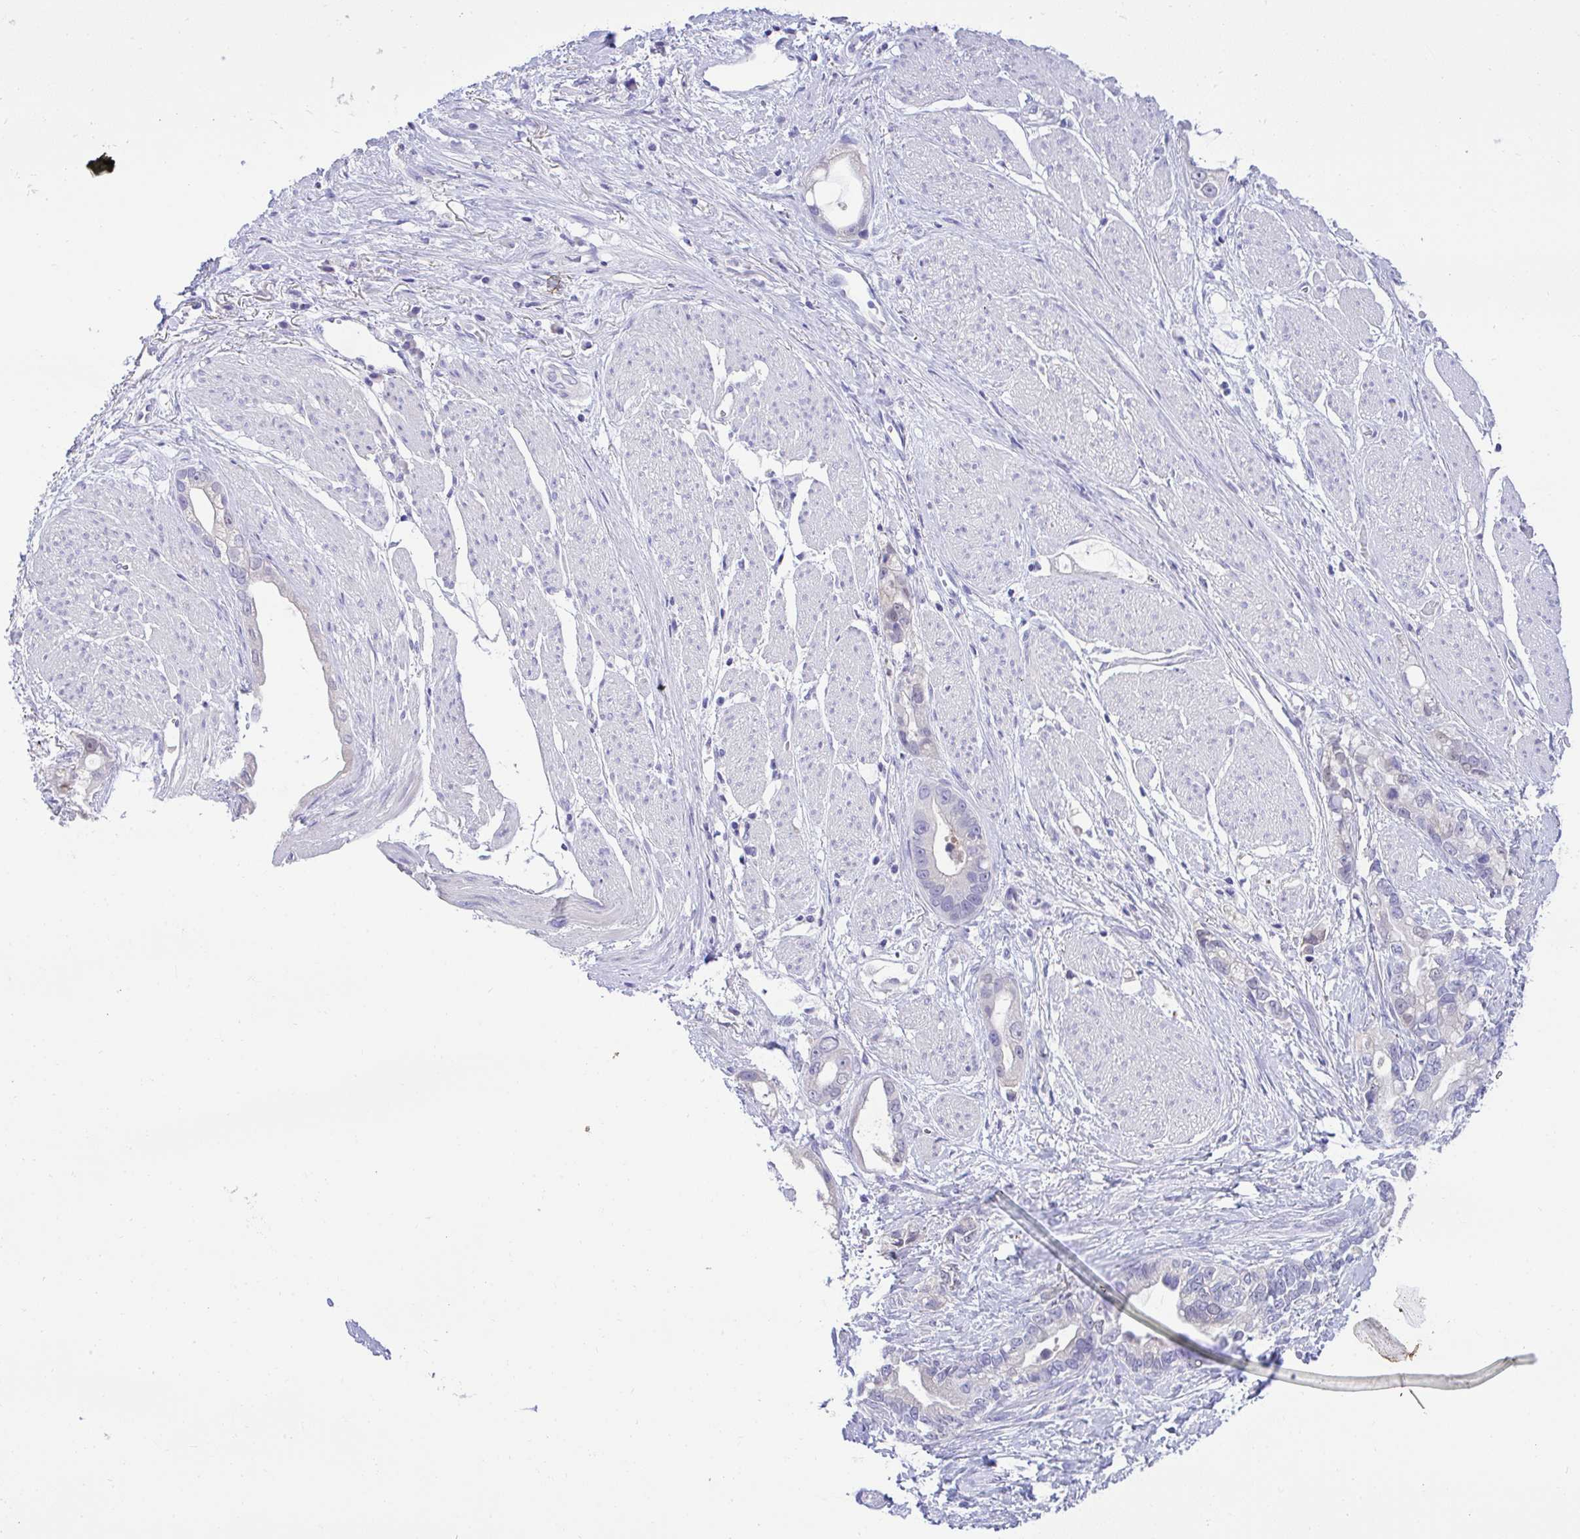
{"staining": {"intensity": "negative", "quantity": "none", "location": "none"}, "tissue": "stomach cancer", "cell_type": "Tumor cells", "image_type": "cancer", "snomed": [{"axis": "morphology", "description": "Adenocarcinoma, NOS"}, {"axis": "topography", "description": "Stomach"}], "caption": "A photomicrograph of adenocarcinoma (stomach) stained for a protein exhibits no brown staining in tumor cells.", "gene": "TMCO5A", "patient": {"sex": "male", "age": 55}}